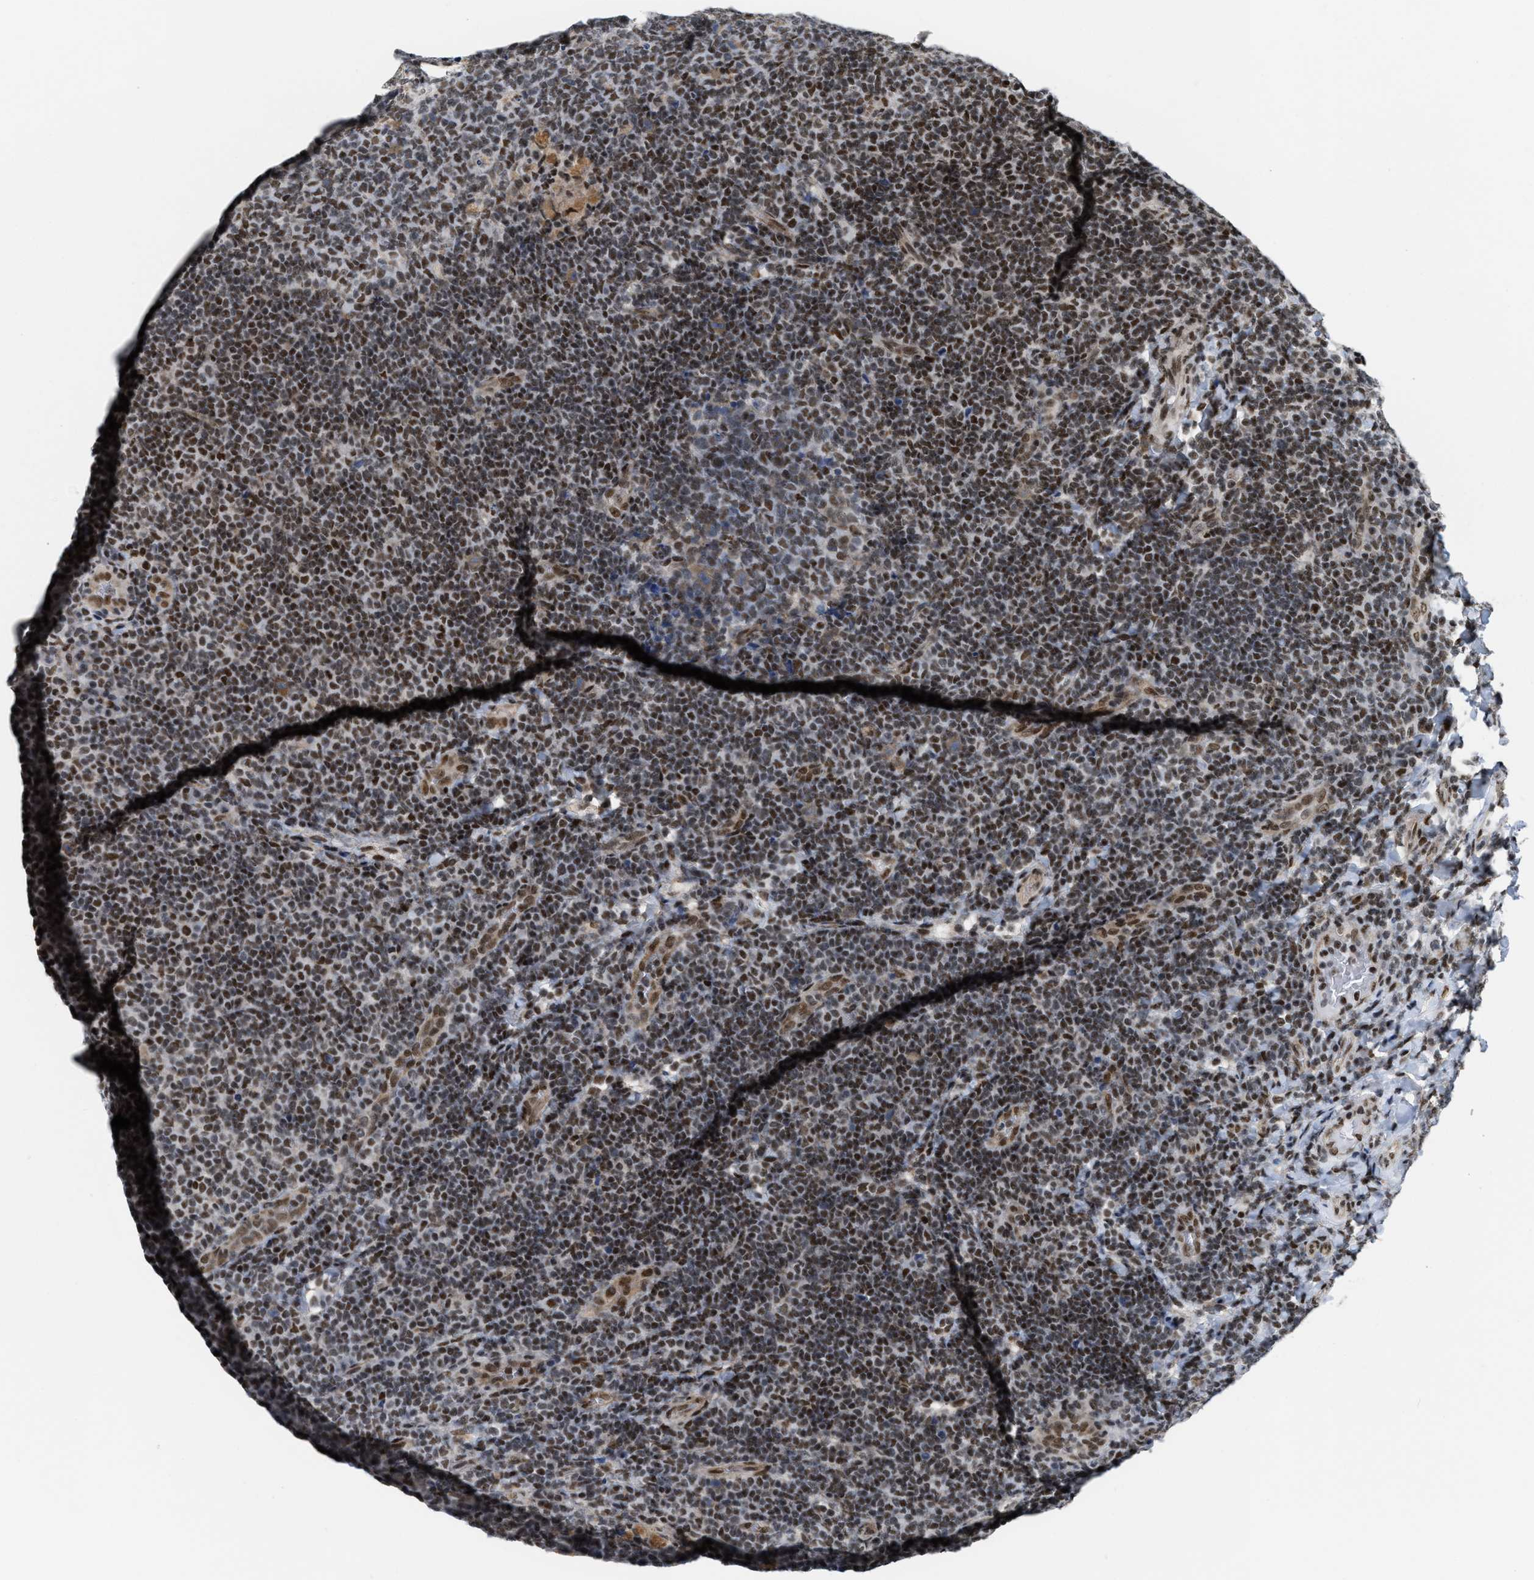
{"staining": {"intensity": "moderate", "quantity": ">75%", "location": "nuclear"}, "tissue": "tonsil", "cell_type": "Germinal center cells", "image_type": "normal", "snomed": [{"axis": "morphology", "description": "Normal tissue, NOS"}, {"axis": "topography", "description": "Tonsil"}], "caption": "Normal tonsil demonstrates moderate nuclear positivity in approximately >75% of germinal center cells, visualized by immunohistochemistry.", "gene": "MIER1", "patient": {"sex": "male", "age": 17}}